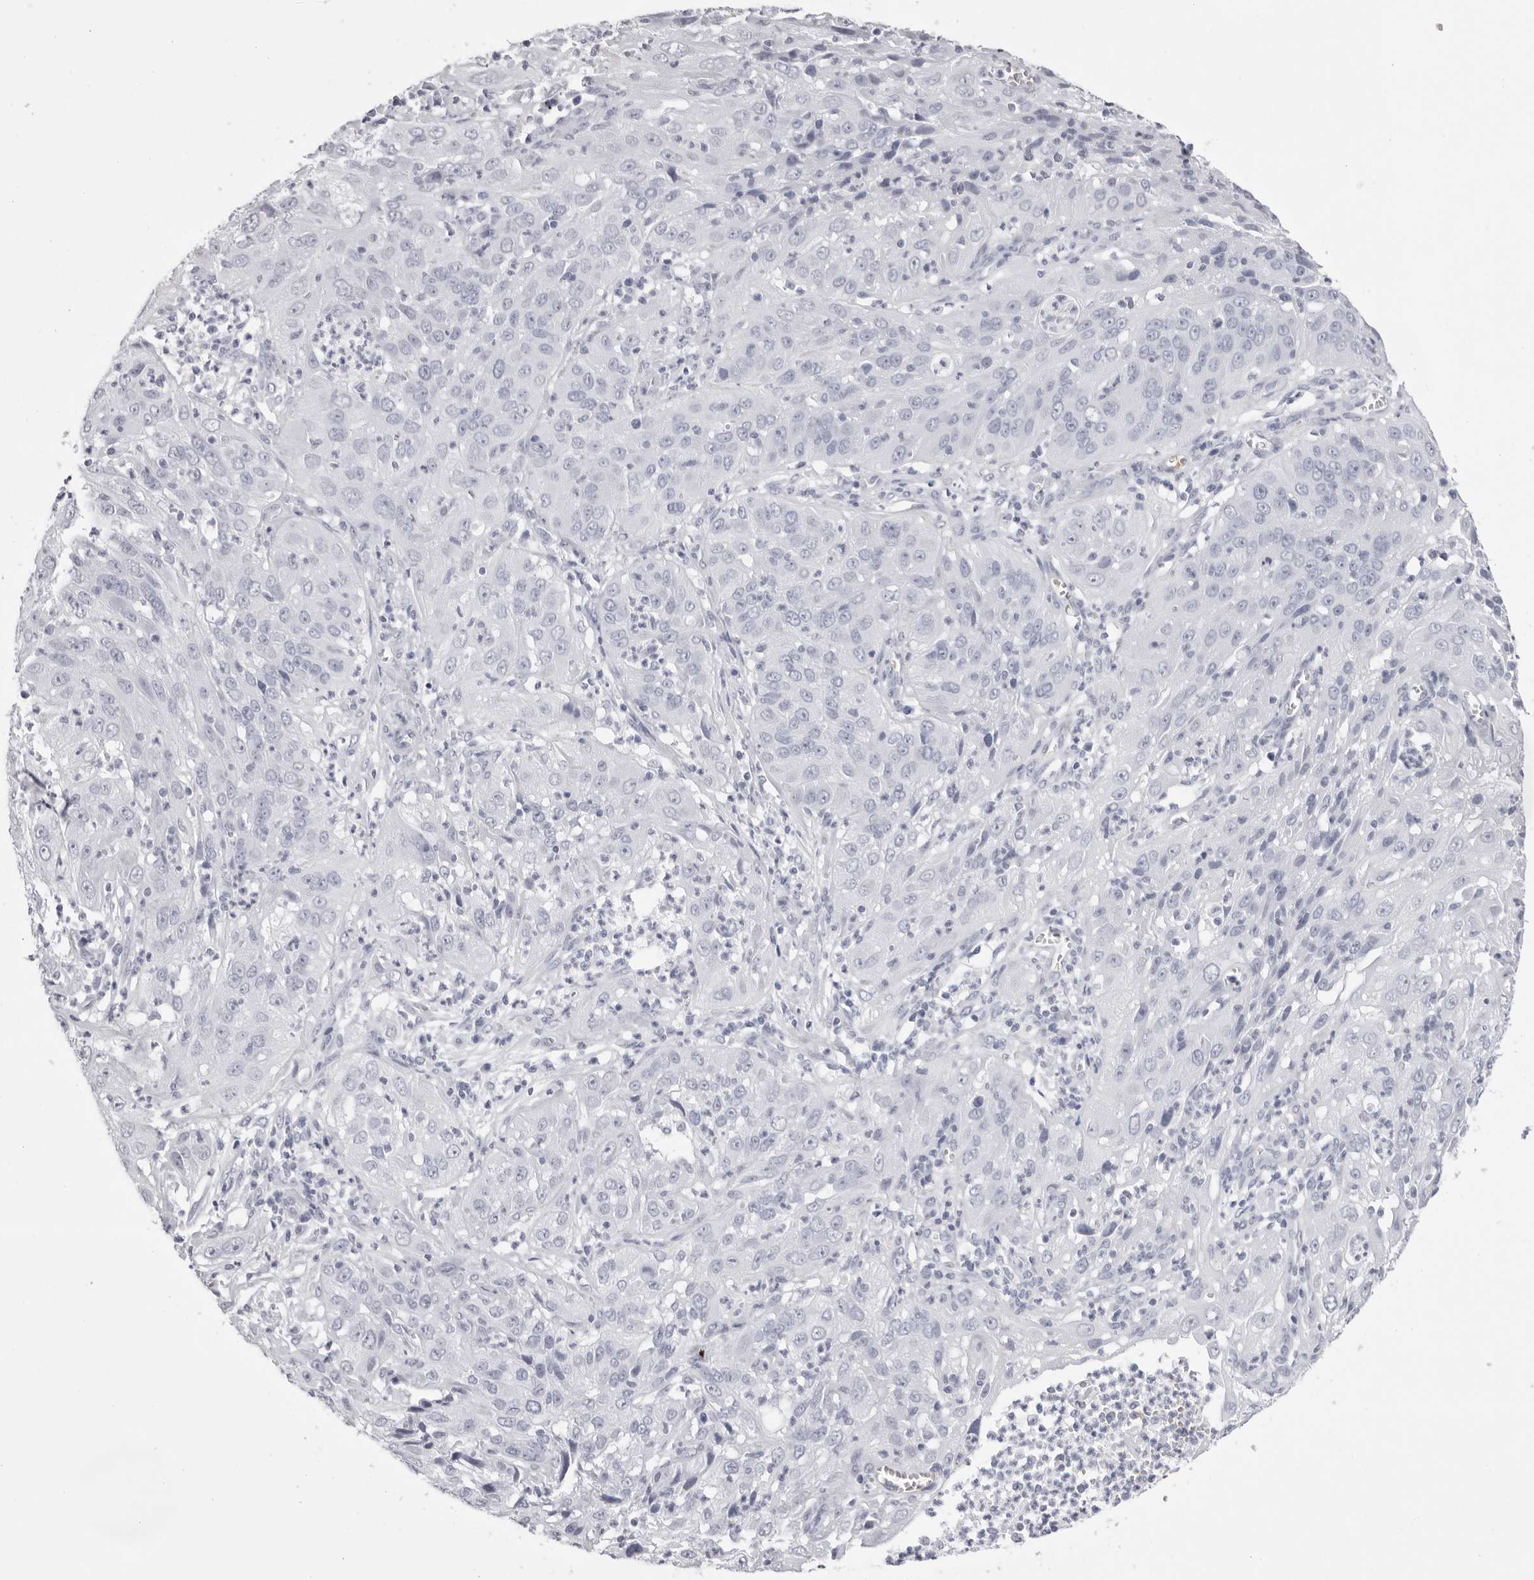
{"staining": {"intensity": "negative", "quantity": "none", "location": "none"}, "tissue": "cervical cancer", "cell_type": "Tumor cells", "image_type": "cancer", "snomed": [{"axis": "morphology", "description": "Squamous cell carcinoma, NOS"}, {"axis": "topography", "description": "Cervix"}], "caption": "IHC histopathology image of cervical cancer (squamous cell carcinoma) stained for a protein (brown), which displays no positivity in tumor cells.", "gene": "SPTA1", "patient": {"sex": "female", "age": 32}}